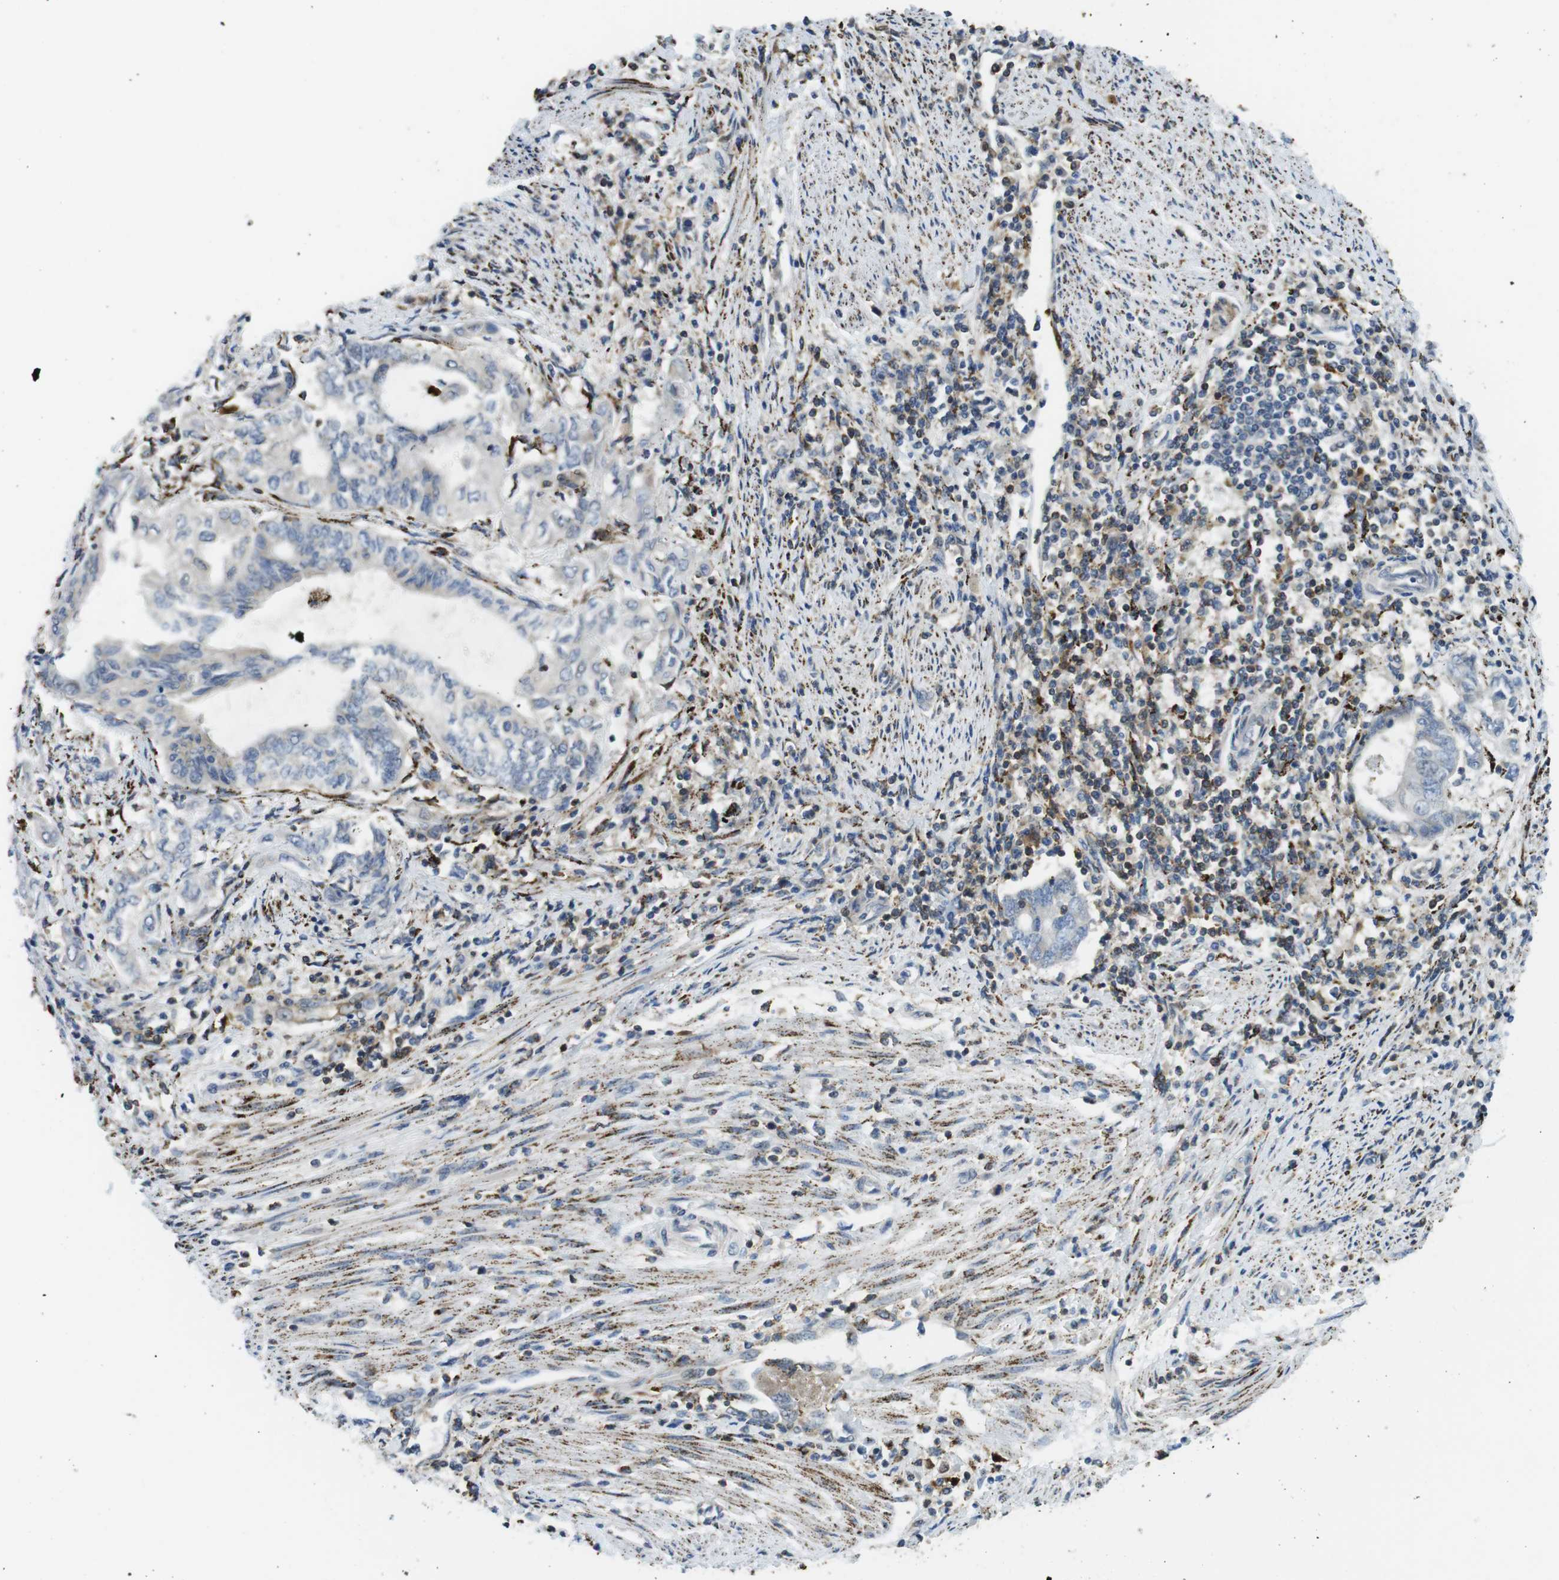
{"staining": {"intensity": "negative", "quantity": "none", "location": "none"}, "tissue": "endometrial cancer", "cell_type": "Tumor cells", "image_type": "cancer", "snomed": [{"axis": "morphology", "description": "Adenocarcinoma, NOS"}, {"axis": "topography", "description": "Uterus"}, {"axis": "topography", "description": "Endometrium"}], "caption": "Tumor cells show no significant protein staining in endometrial cancer (adenocarcinoma).", "gene": "KCNE3", "patient": {"sex": "female", "age": 70}}